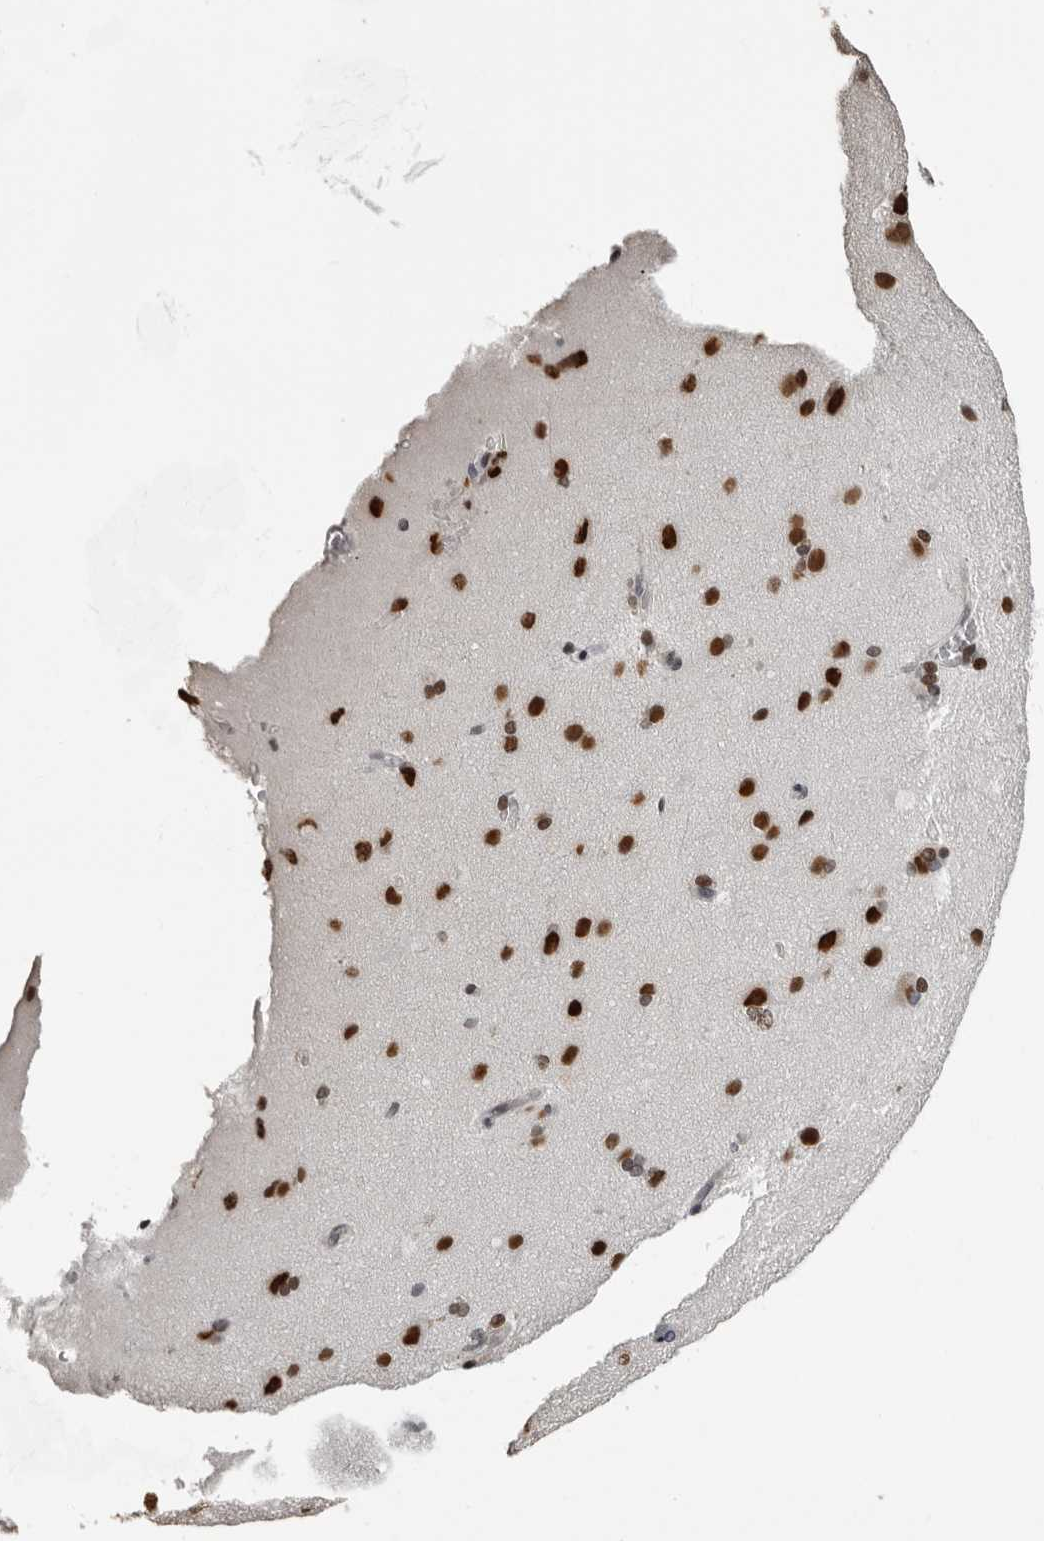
{"staining": {"intensity": "weak", "quantity": "25%-75%", "location": "nuclear"}, "tissue": "cerebral cortex", "cell_type": "Endothelial cells", "image_type": "normal", "snomed": [{"axis": "morphology", "description": "Normal tissue, NOS"}, {"axis": "topography", "description": "Cerebral cortex"}], "caption": "A brown stain highlights weak nuclear staining of a protein in endothelial cells of benign human cerebral cortex. The staining was performed using DAB, with brown indicating positive protein expression. Nuclei are stained blue with hematoxylin.", "gene": "ORC1", "patient": {"sex": "male", "age": 62}}